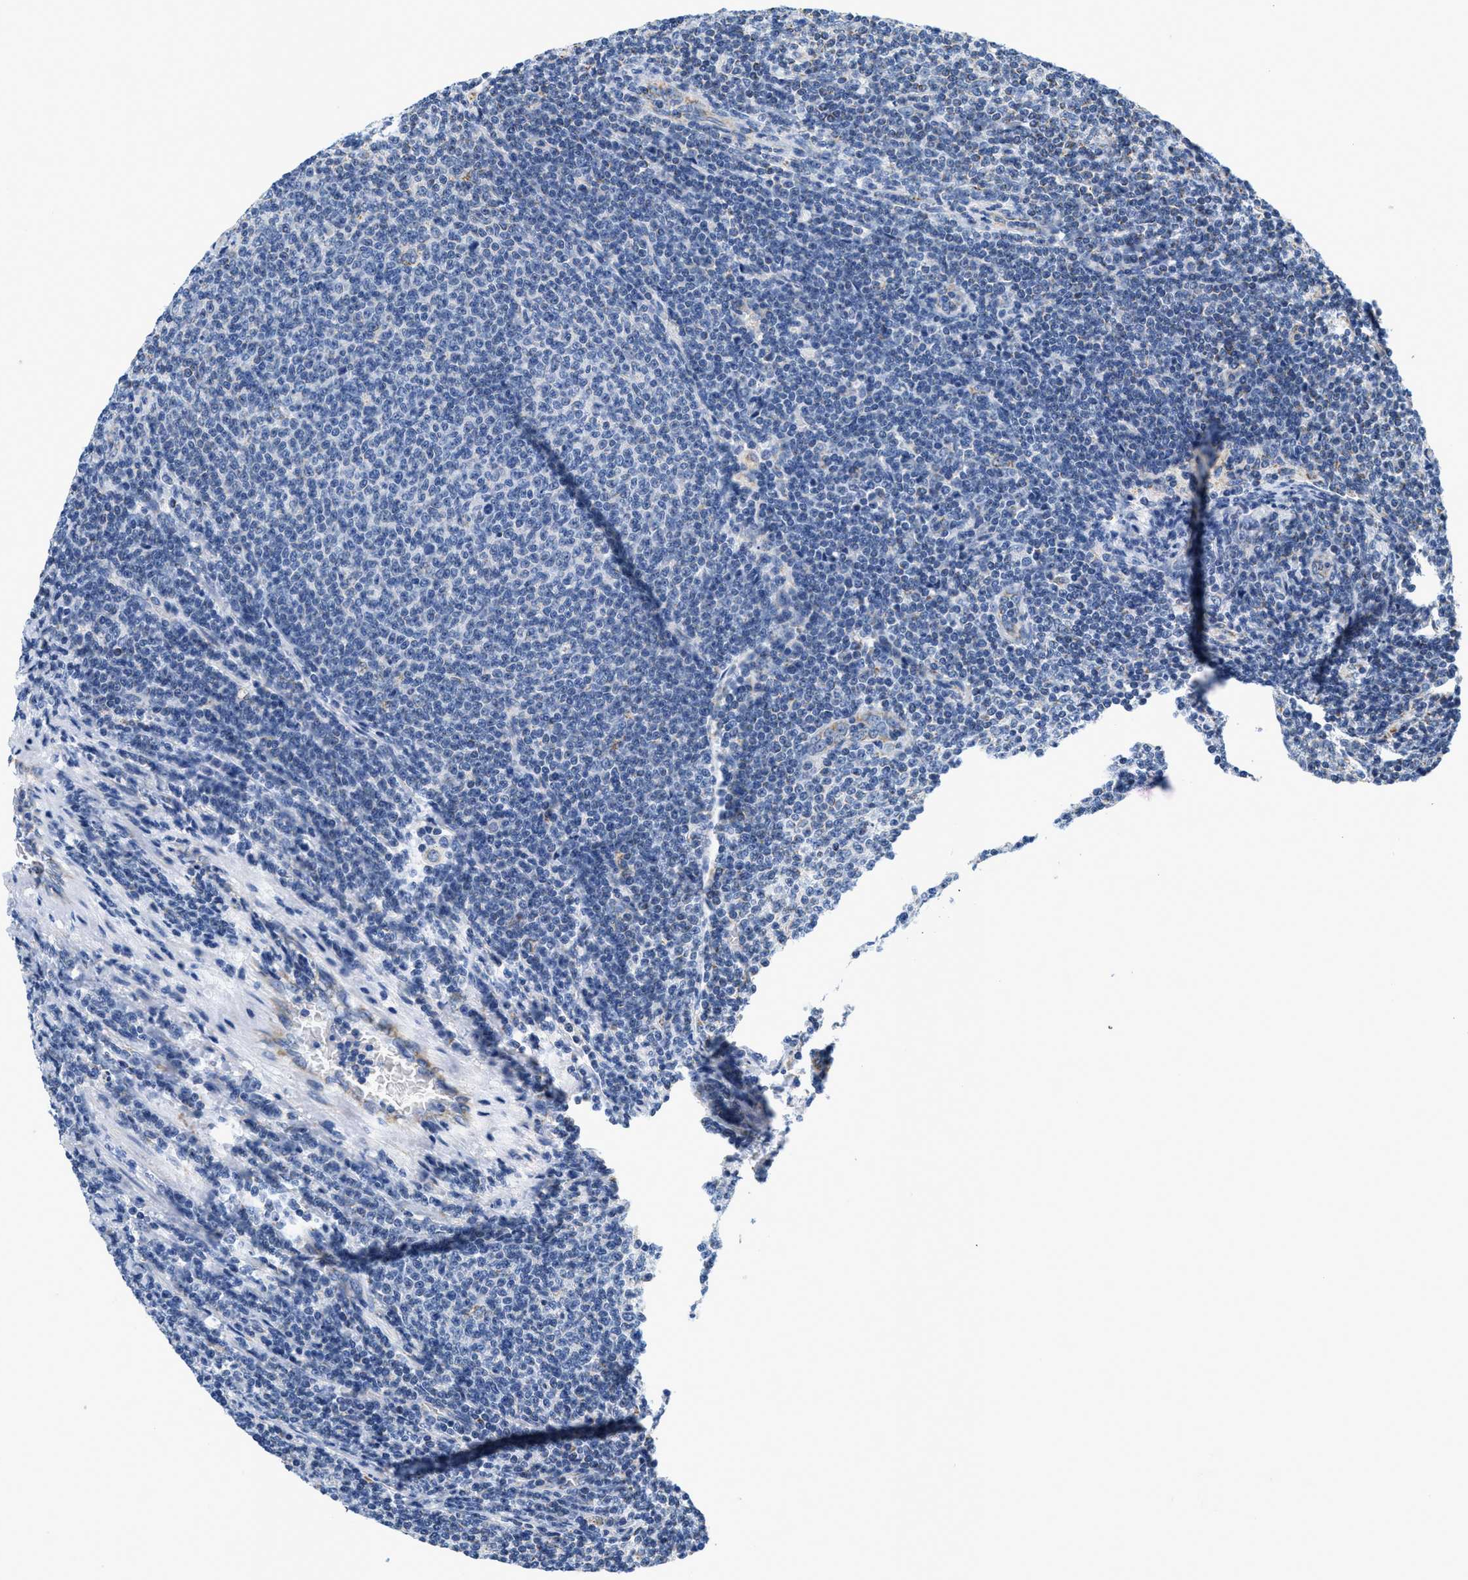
{"staining": {"intensity": "negative", "quantity": "none", "location": "none"}, "tissue": "lymphoma", "cell_type": "Tumor cells", "image_type": "cancer", "snomed": [{"axis": "morphology", "description": "Malignant lymphoma, non-Hodgkin's type, Low grade"}, {"axis": "topography", "description": "Lymph node"}], "caption": "Immunohistochemical staining of malignant lymphoma, non-Hodgkin's type (low-grade) exhibits no significant expression in tumor cells.", "gene": "KCNJ5", "patient": {"sex": "male", "age": 66}}